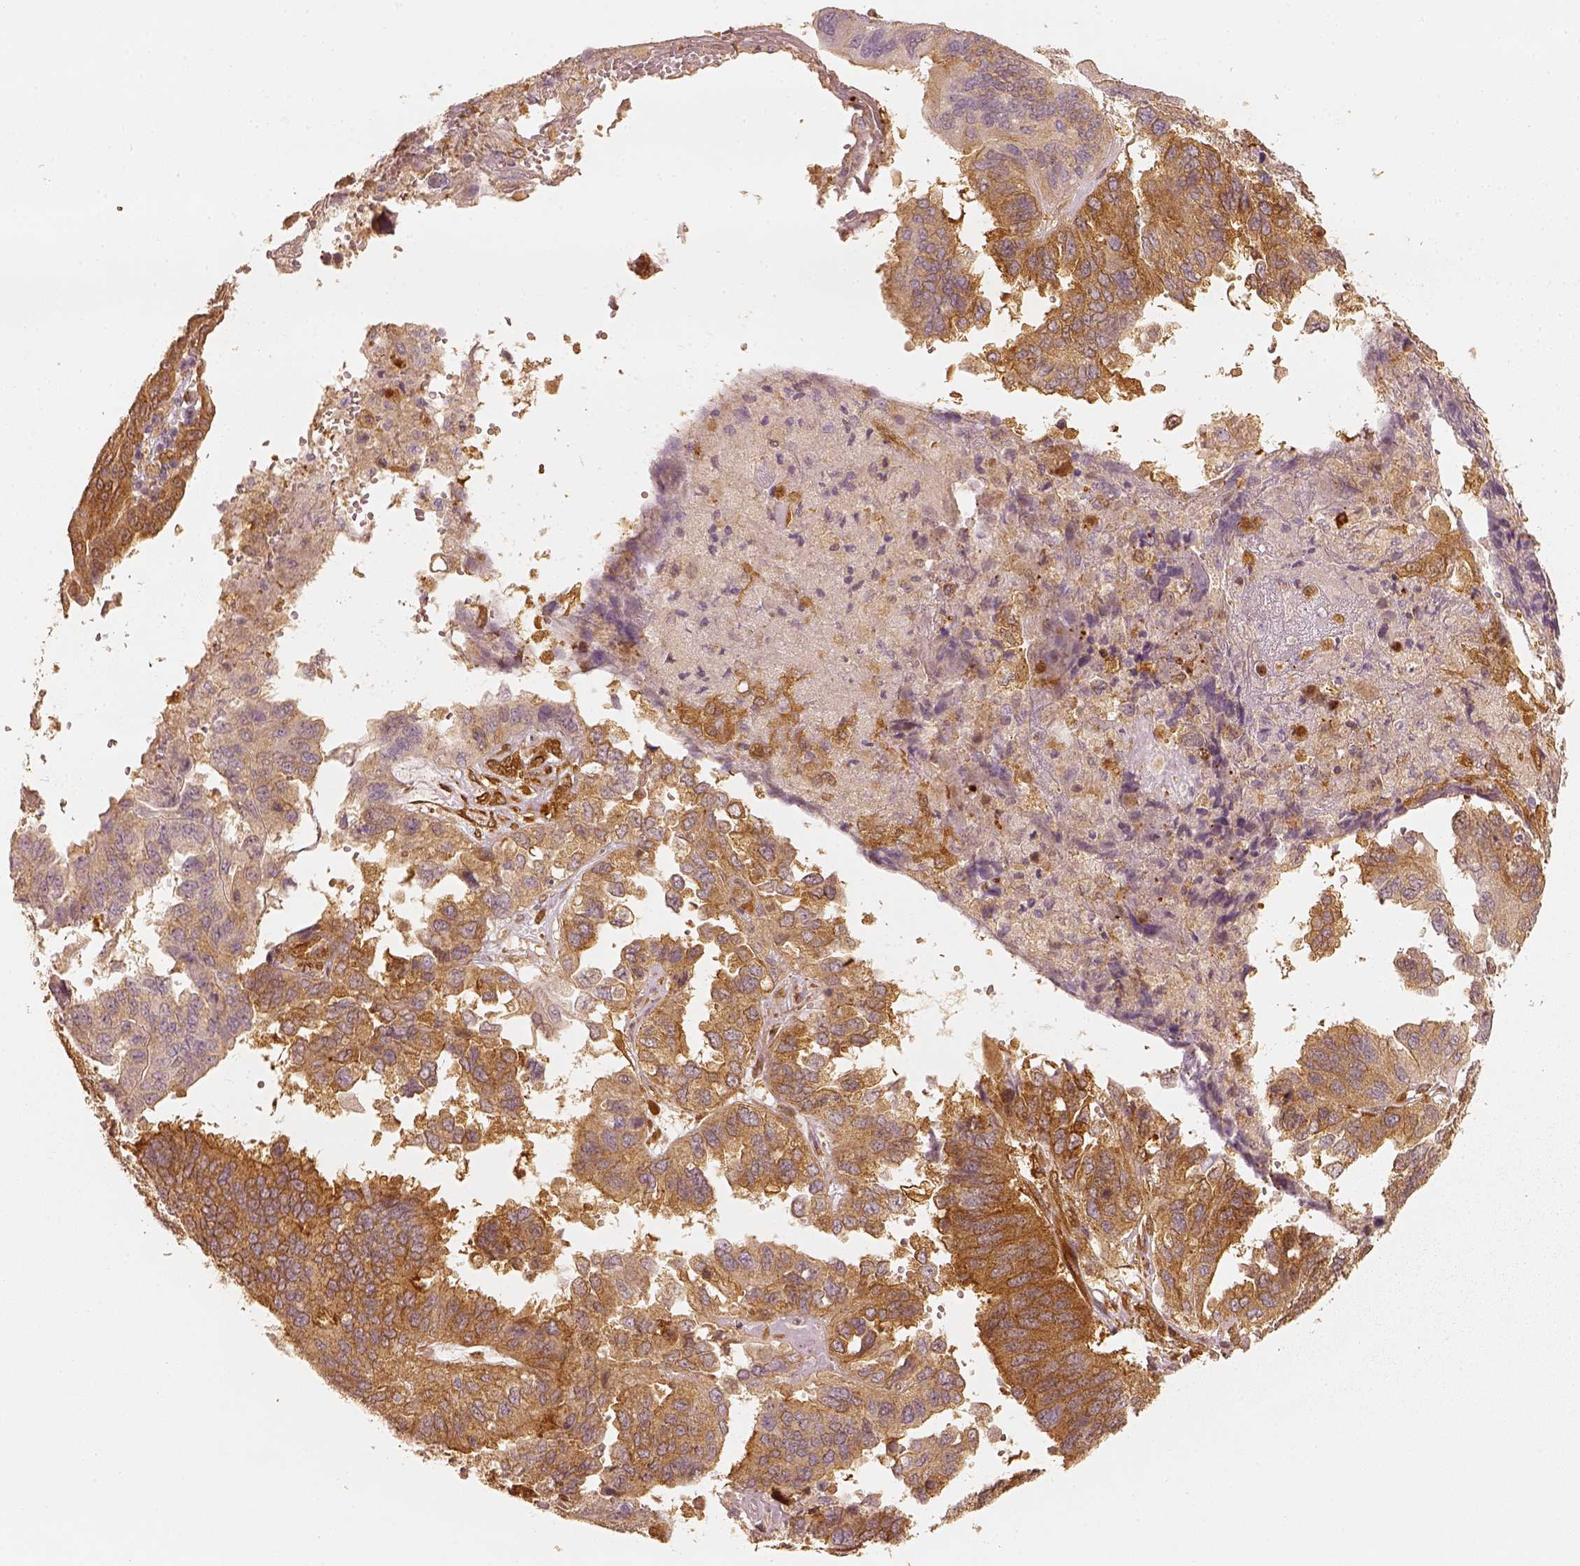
{"staining": {"intensity": "moderate", "quantity": ">75%", "location": "cytoplasmic/membranous"}, "tissue": "ovarian cancer", "cell_type": "Tumor cells", "image_type": "cancer", "snomed": [{"axis": "morphology", "description": "Cystadenocarcinoma, serous, NOS"}, {"axis": "topography", "description": "Ovary"}], "caption": "The image shows a brown stain indicating the presence of a protein in the cytoplasmic/membranous of tumor cells in ovarian serous cystadenocarcinoma.", "gene": "FSCN1", "patient": {"sex": "female", "age": 79}}